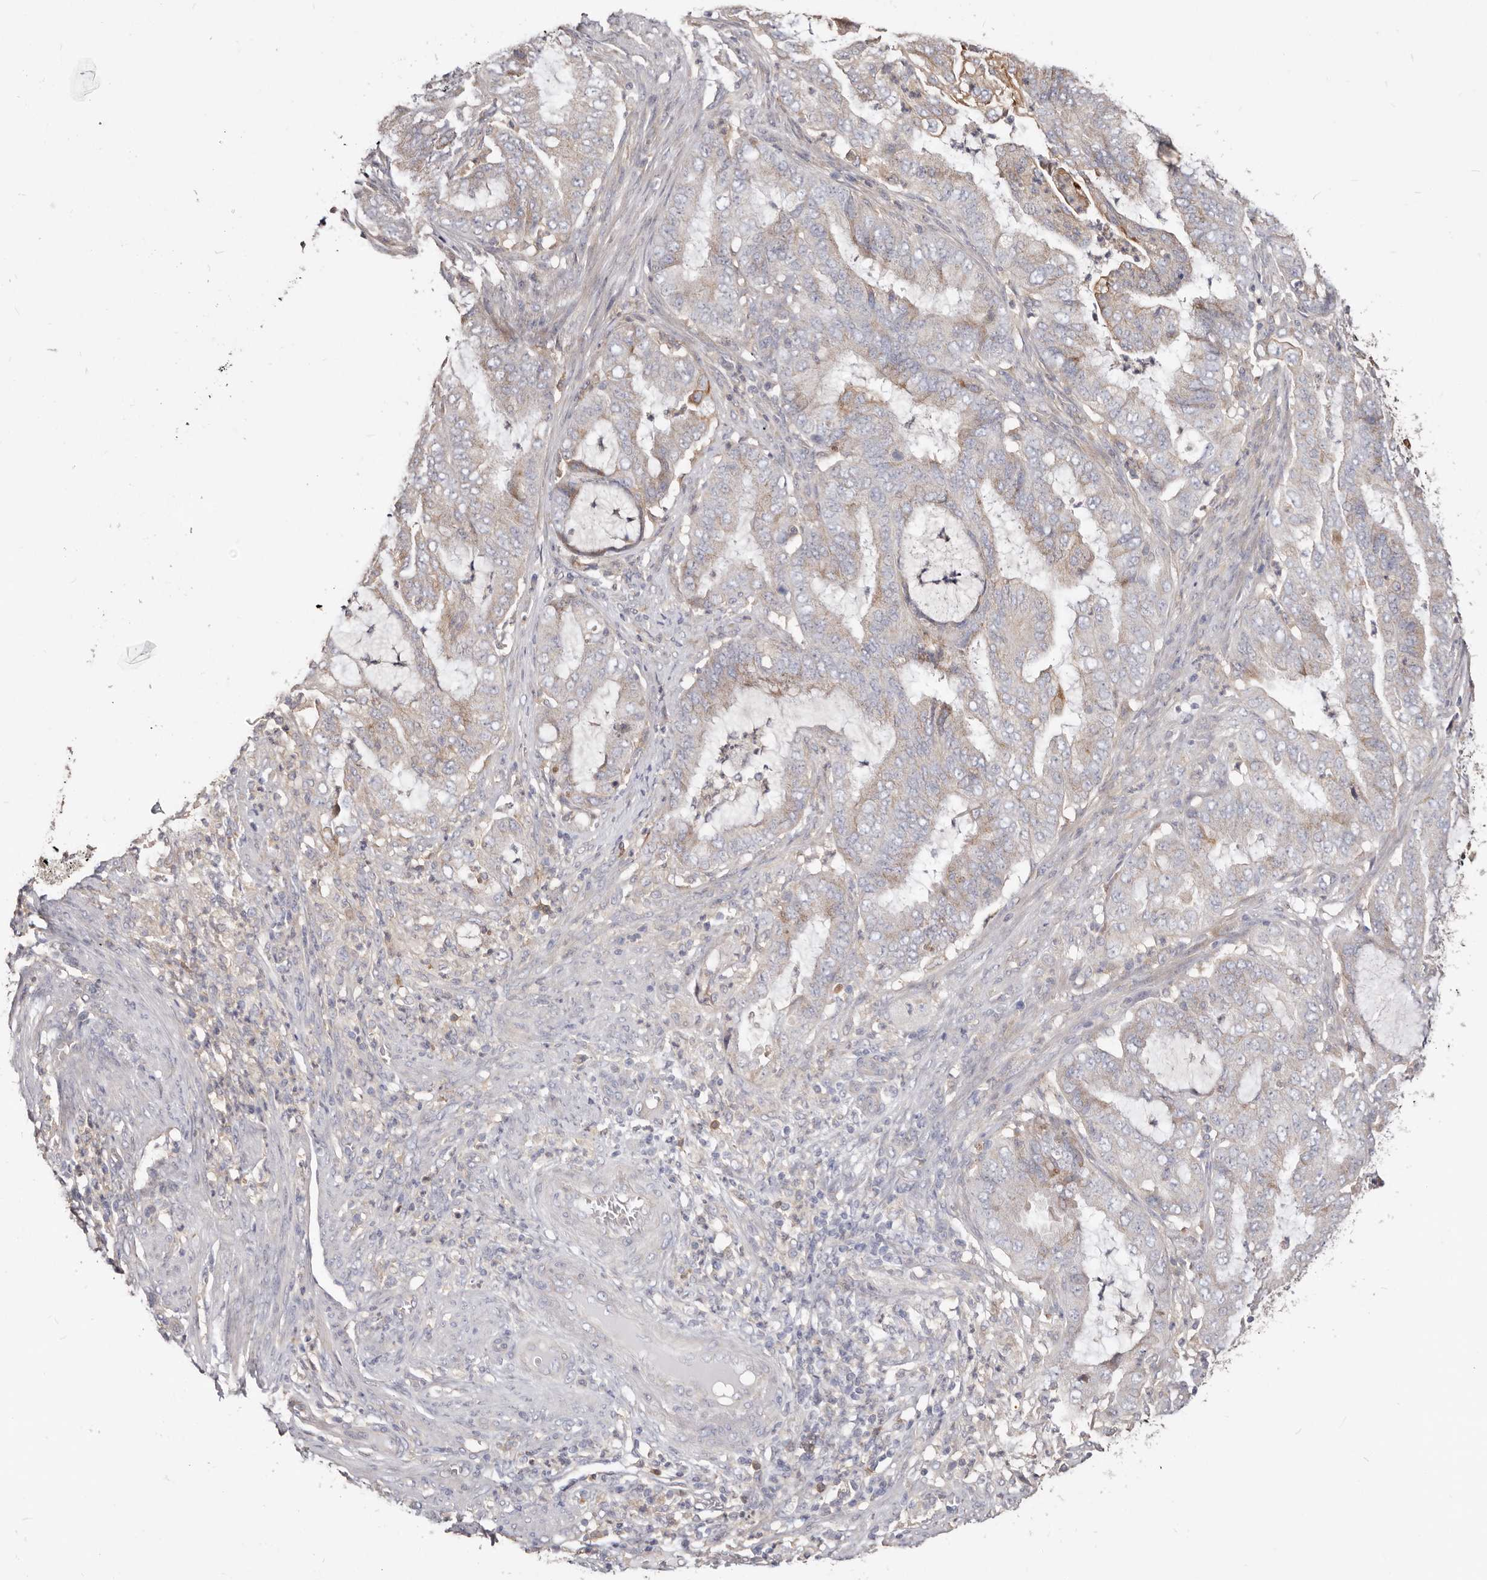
{"staining": {"intensity": "weak", "quantity": "25%-75%", "location": "cytoplasmic/membranous"}, "tissue": "endometrial cancer", "cell_type": "Tumor cells", "image_type": "cancer", "snomed": [{"axis": "morphology", "description": "Adenocarcinoma, NOS"}, {"axis": "topography", "description": "Endometrium"}], "caption": "IHC of endometrial cancer demonstrates low levels of weak cytoplasmic/membranous positivity in about 25%-75% of tumor cells.", "gene": "LRRC25", "patient": {"sex": "female", "age": 51}}